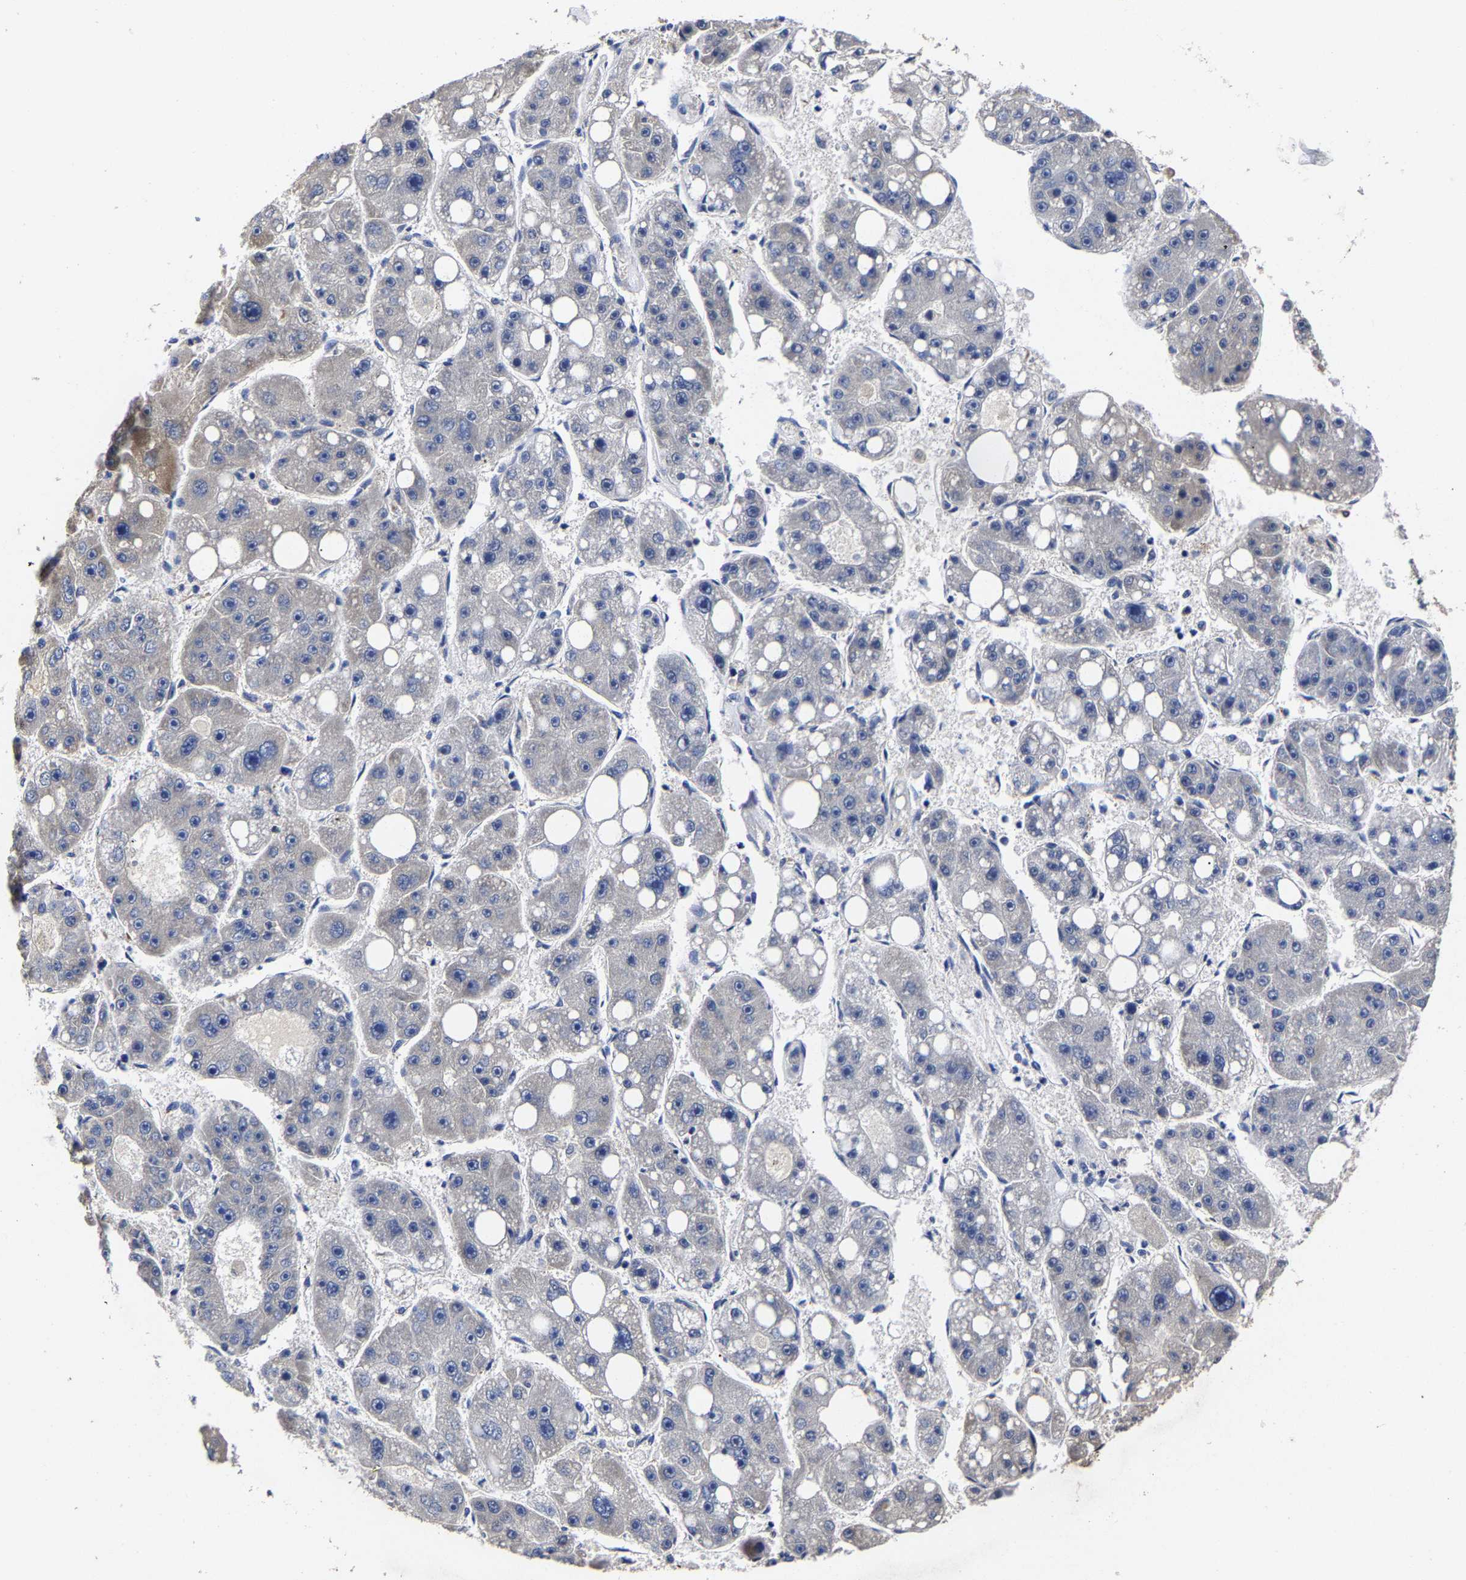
{"staining": {"intensity": "negative", "quantity": "none", "location": "none"}, "tissue": "liver cancer", "cell_type": "Tumor cells", "image_type": "cancer", "snomed": [{"axis": "morphology", "description": "Carcinoma, Hepatocellular, NOS"}, {"axis": "topography", "description": "Liver"}], "caption": "DAB immunohistochemical staining of liver cancer (hepatocellular carcinoma) reveals no significant staining in tumor cells.", "gene": "AASS", "patient": {"sex": "female", "age": 61}}